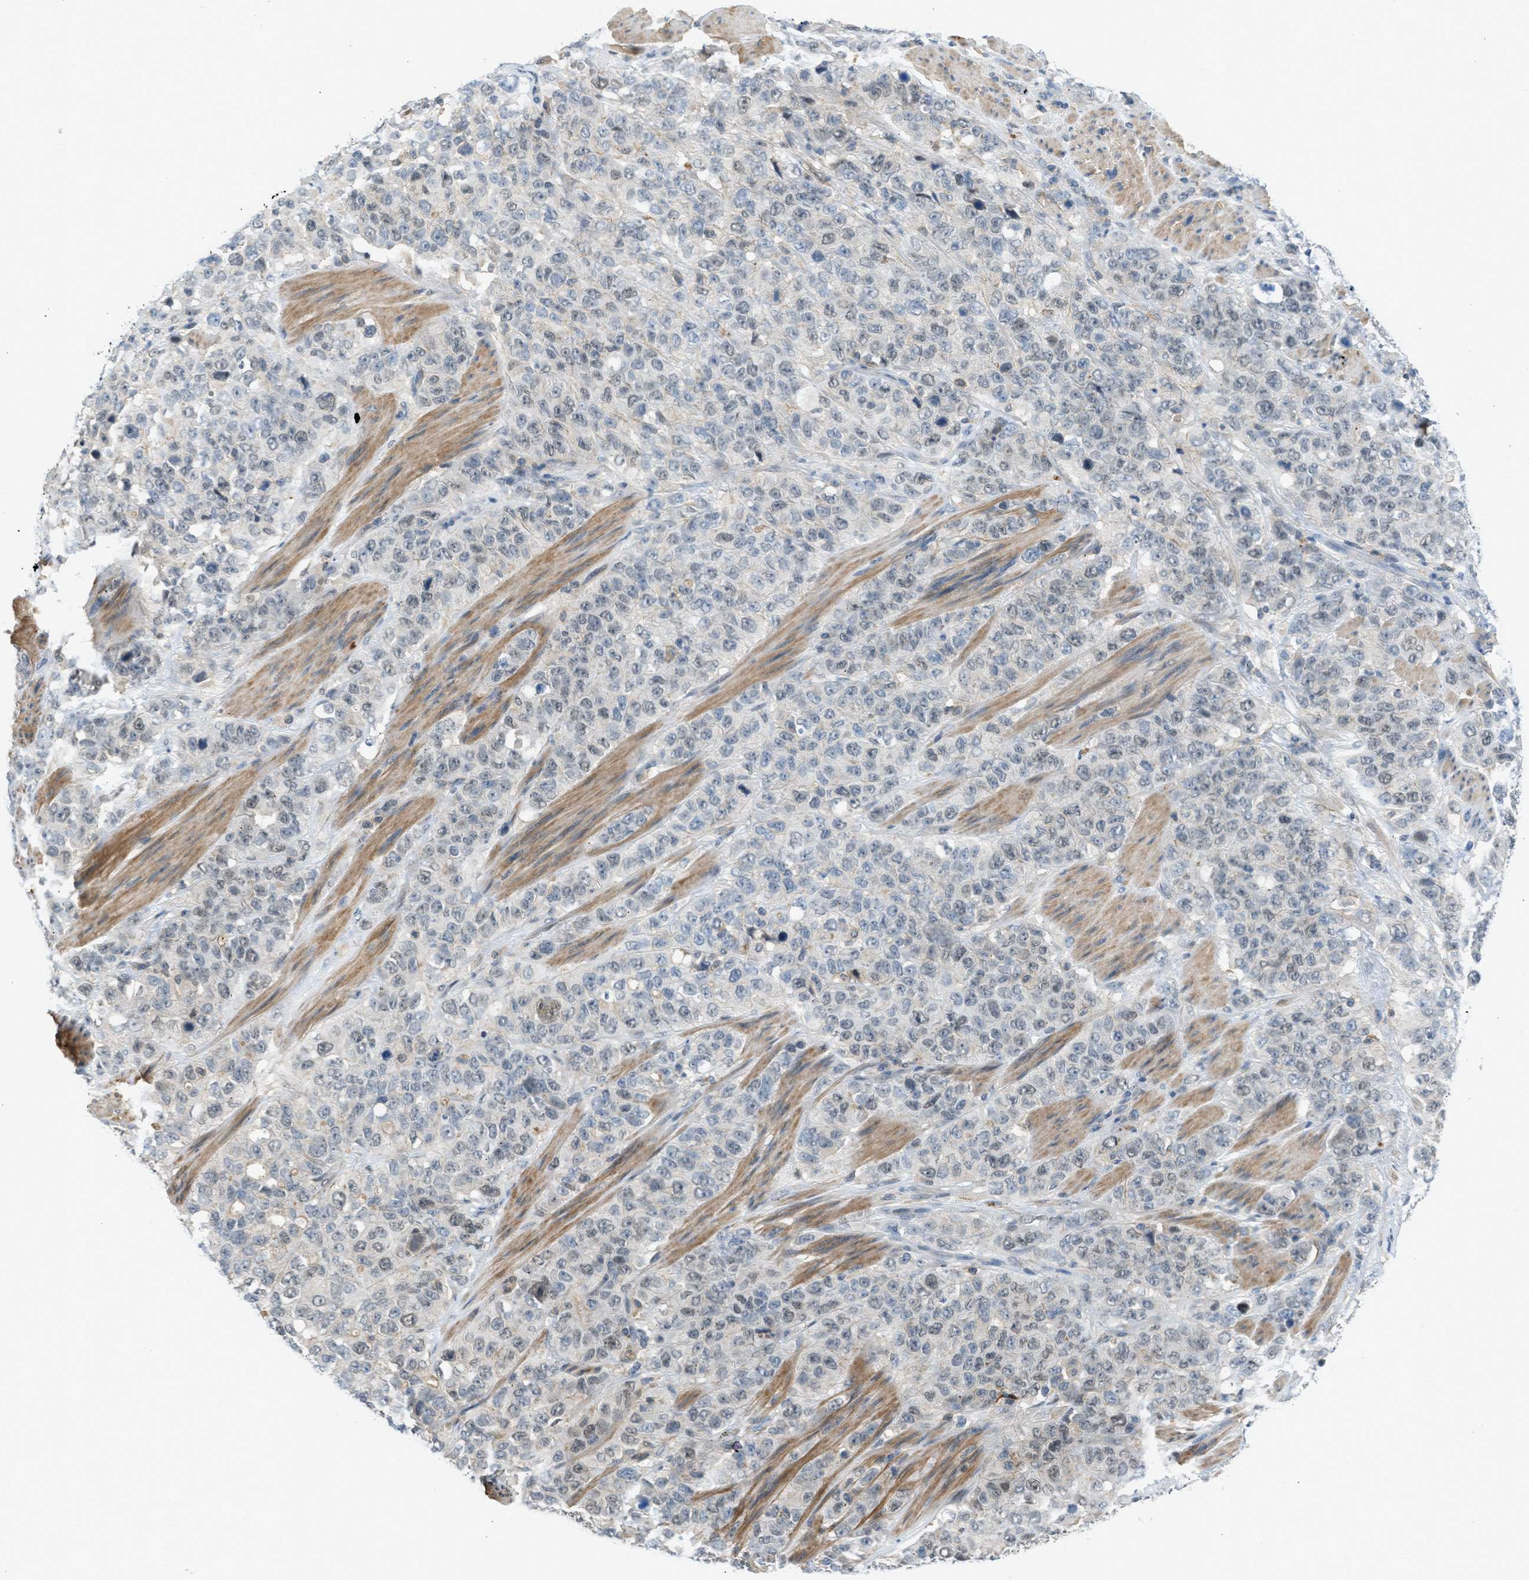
{"staining": {"intensity": "weak", "quantity": "<25%", "location": "nuclear"}, "tissue": "stomach cancer", "cell_type": "Tumor cells", "image_type": "cancer", "snomed": [{"axis": "morphology", "description": "Adenocarcinoma, NOS"}, {"axis": "topography", "description": "Stomach"}], "caption": "DAB immunohistochemical staining of stomach adenocarcinoma demonstrates no significant expression in tumor cells. Nuclei are stained in blue.", "gene": "TTBK2", "patient": {"sex": "male", "age": 48}}